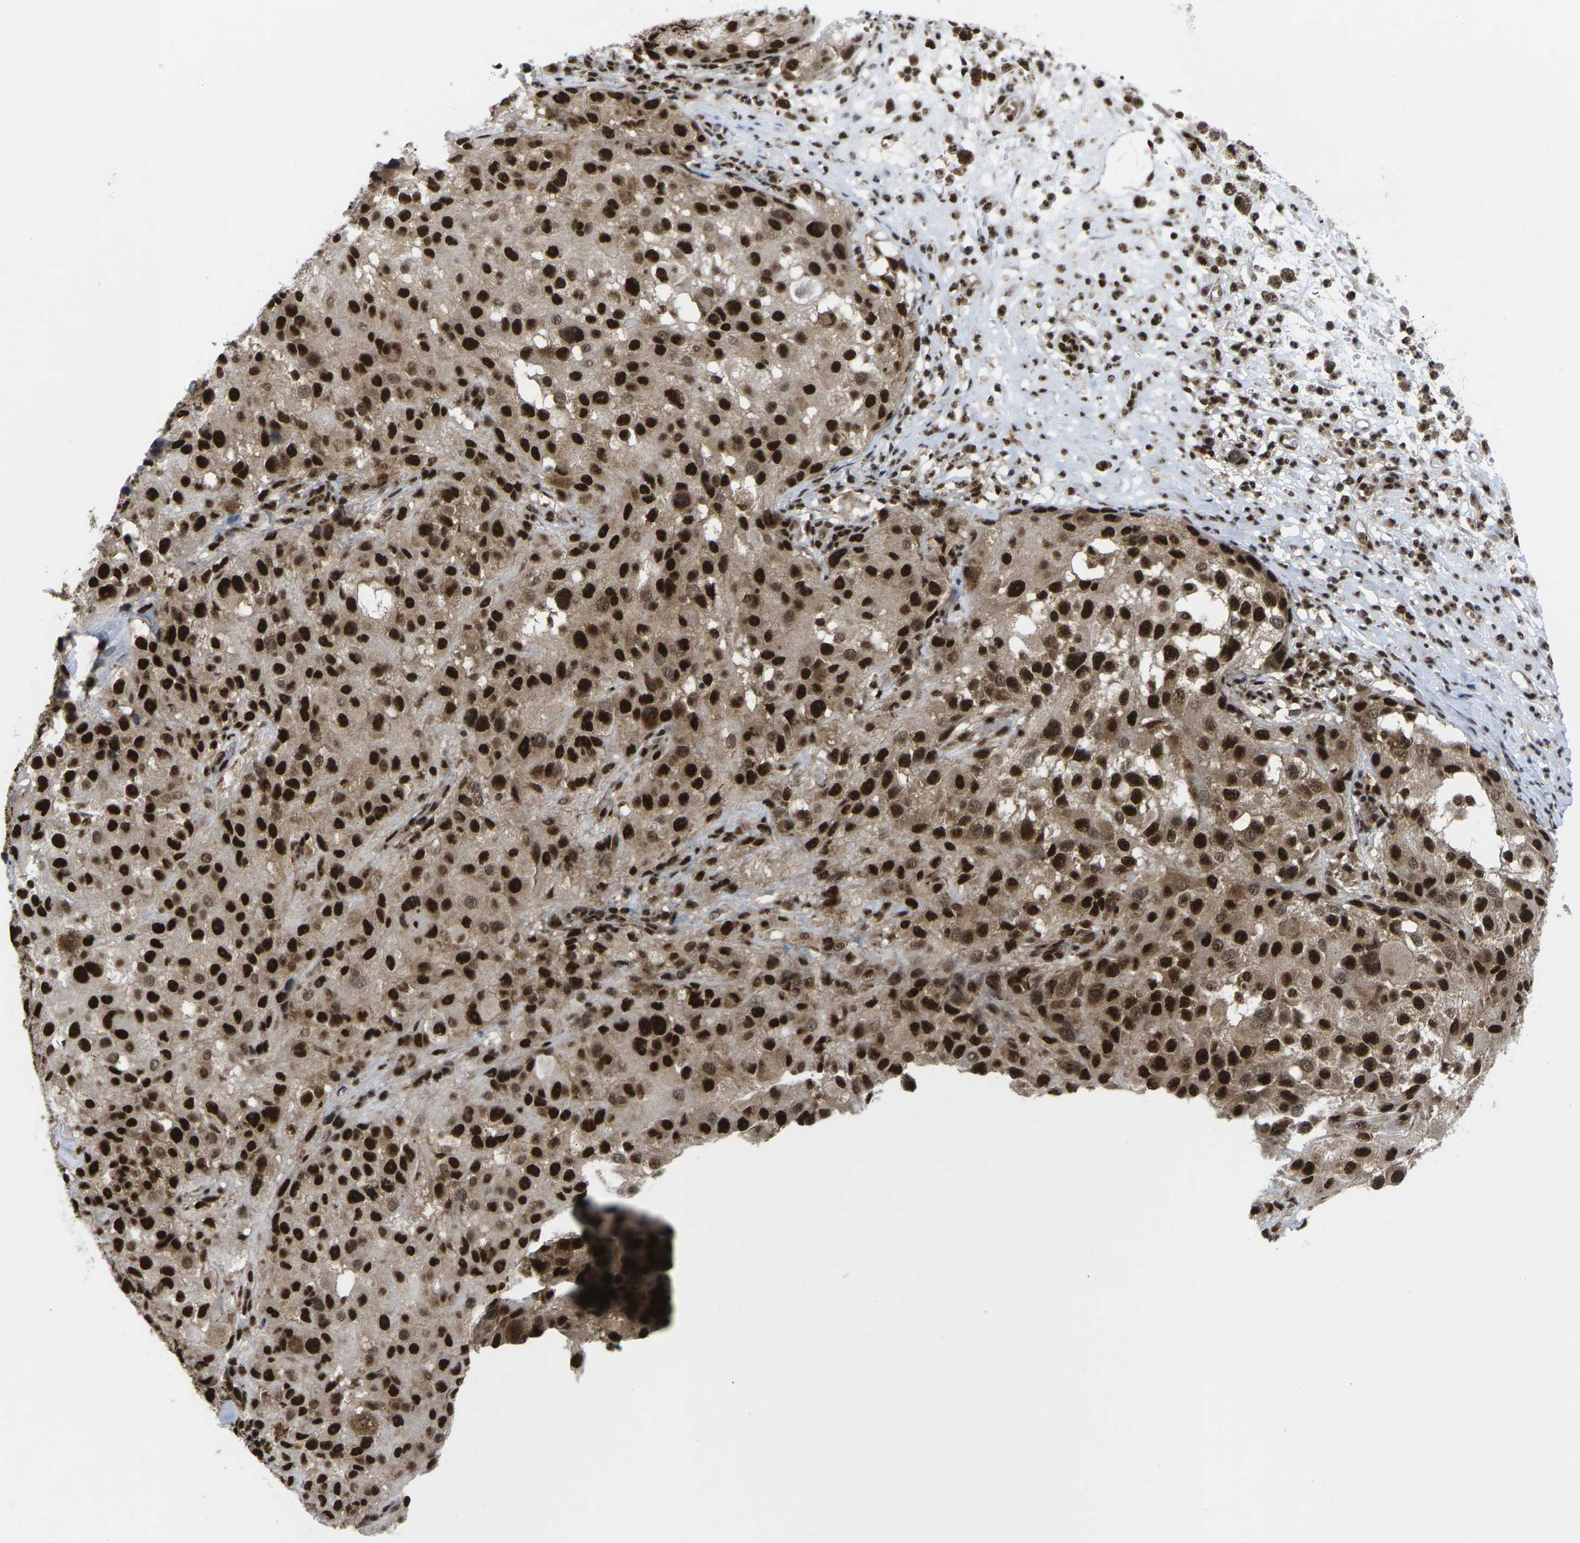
{"staining": {"intensity": "strong", "quantity": ">75%", "location": "cytoplasmic/membranous,nuclear"}, "tissue": "melanoma", "cell_type": "Tumor cells", "image_type": "cancer", "snomed": [{"axis": "morphology", "description": "Necrosis, NOS"}, {"axis": "morphology", "description": "Malignant melanoma, NOS"}, {"axis": "topography", "description": "Skin"}], "caption": "IHC of melanoma demonstrates high levels of strong cytoplasmic/membranous and nuclear expression in approximately >75% of tumor cells. (DAB (3,3'-diaminobenzidine) IHC with brightfield microscopy, high magnification).", "gene": "MAGOH", "patient": {"sex": "female", "age": 87}}